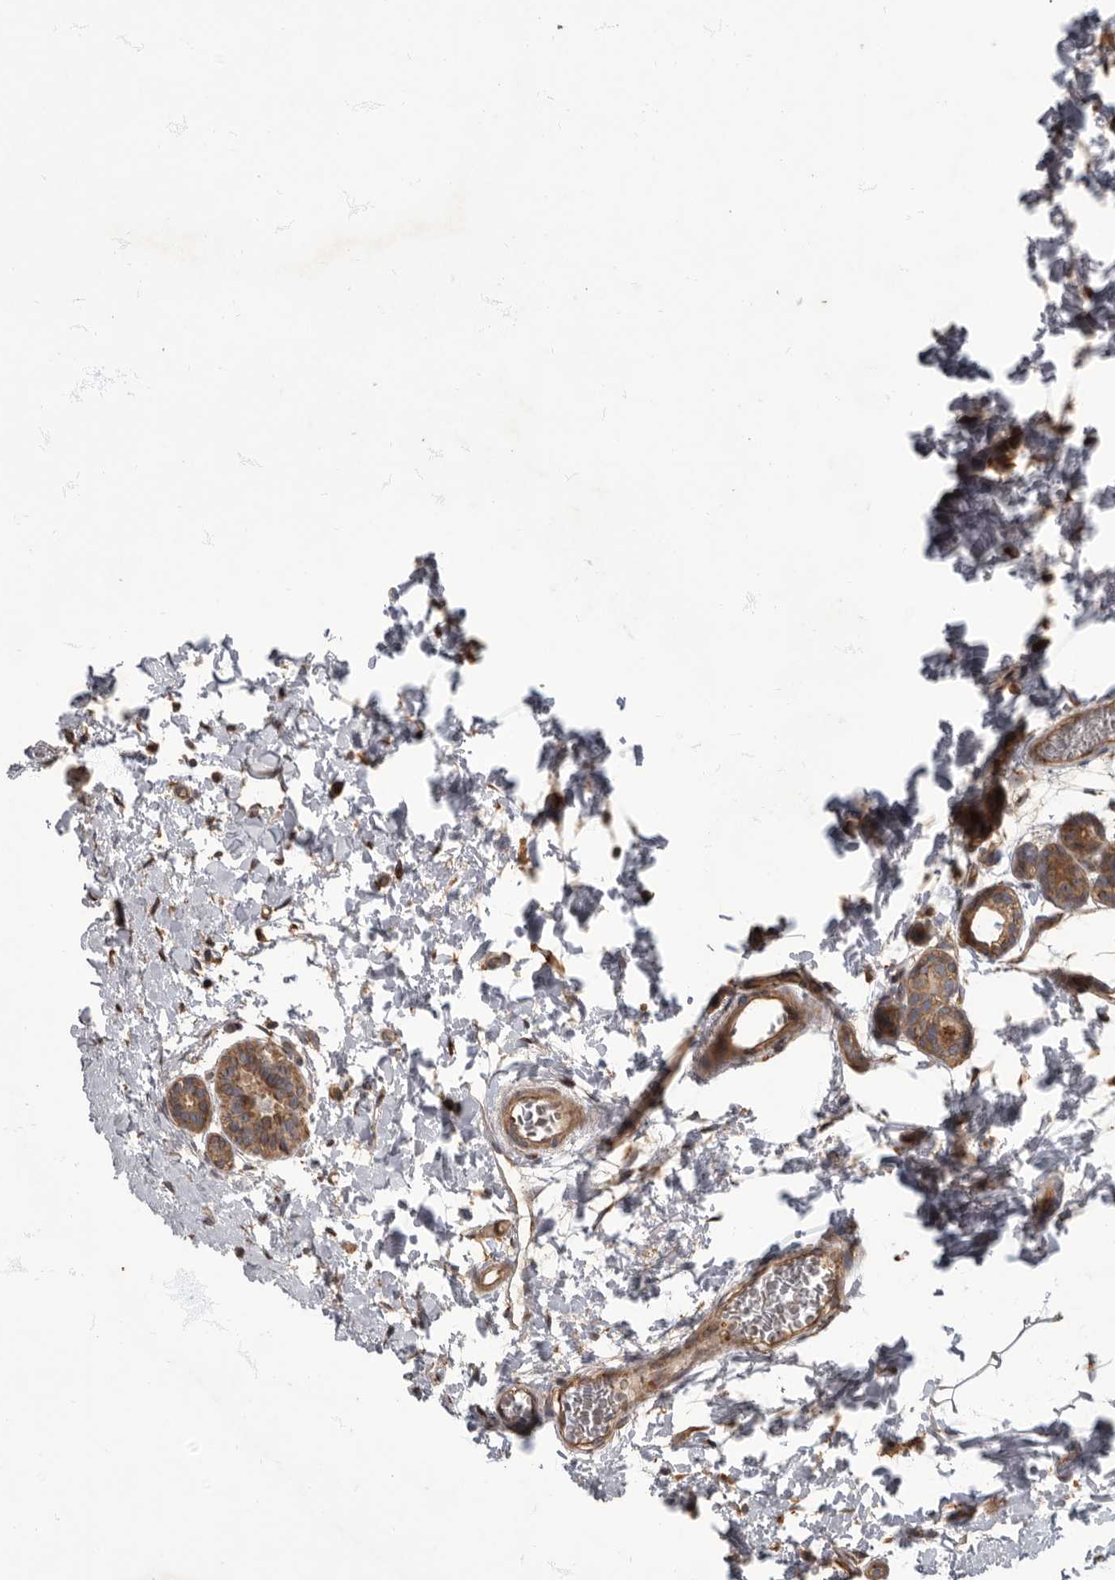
{"staining": {"intensity": "moderate", "quantity": ">75%", "location": "cytoplasmic/membranous"}, "tissue": "breast cancer", "cell_type": "Tumor cells", "image_type": "cancer", "snomed": [{"axis": "morphology", "description": "Duct carcinoma"}, {"axis": "topography", "description": "Breast"}], "caption": "DAB (3,3'-diaminobenzidine) immunohistochemical staining of breast invasive ductal carcinoma shows moderate cytoplasmic/membranous protein positivity in approximately >75% of tumor cells. (DAB IHC with brightfield microscopy, high magnification).", "gene": "IQCK", "patient": {"sex": "female", "age": 62}}